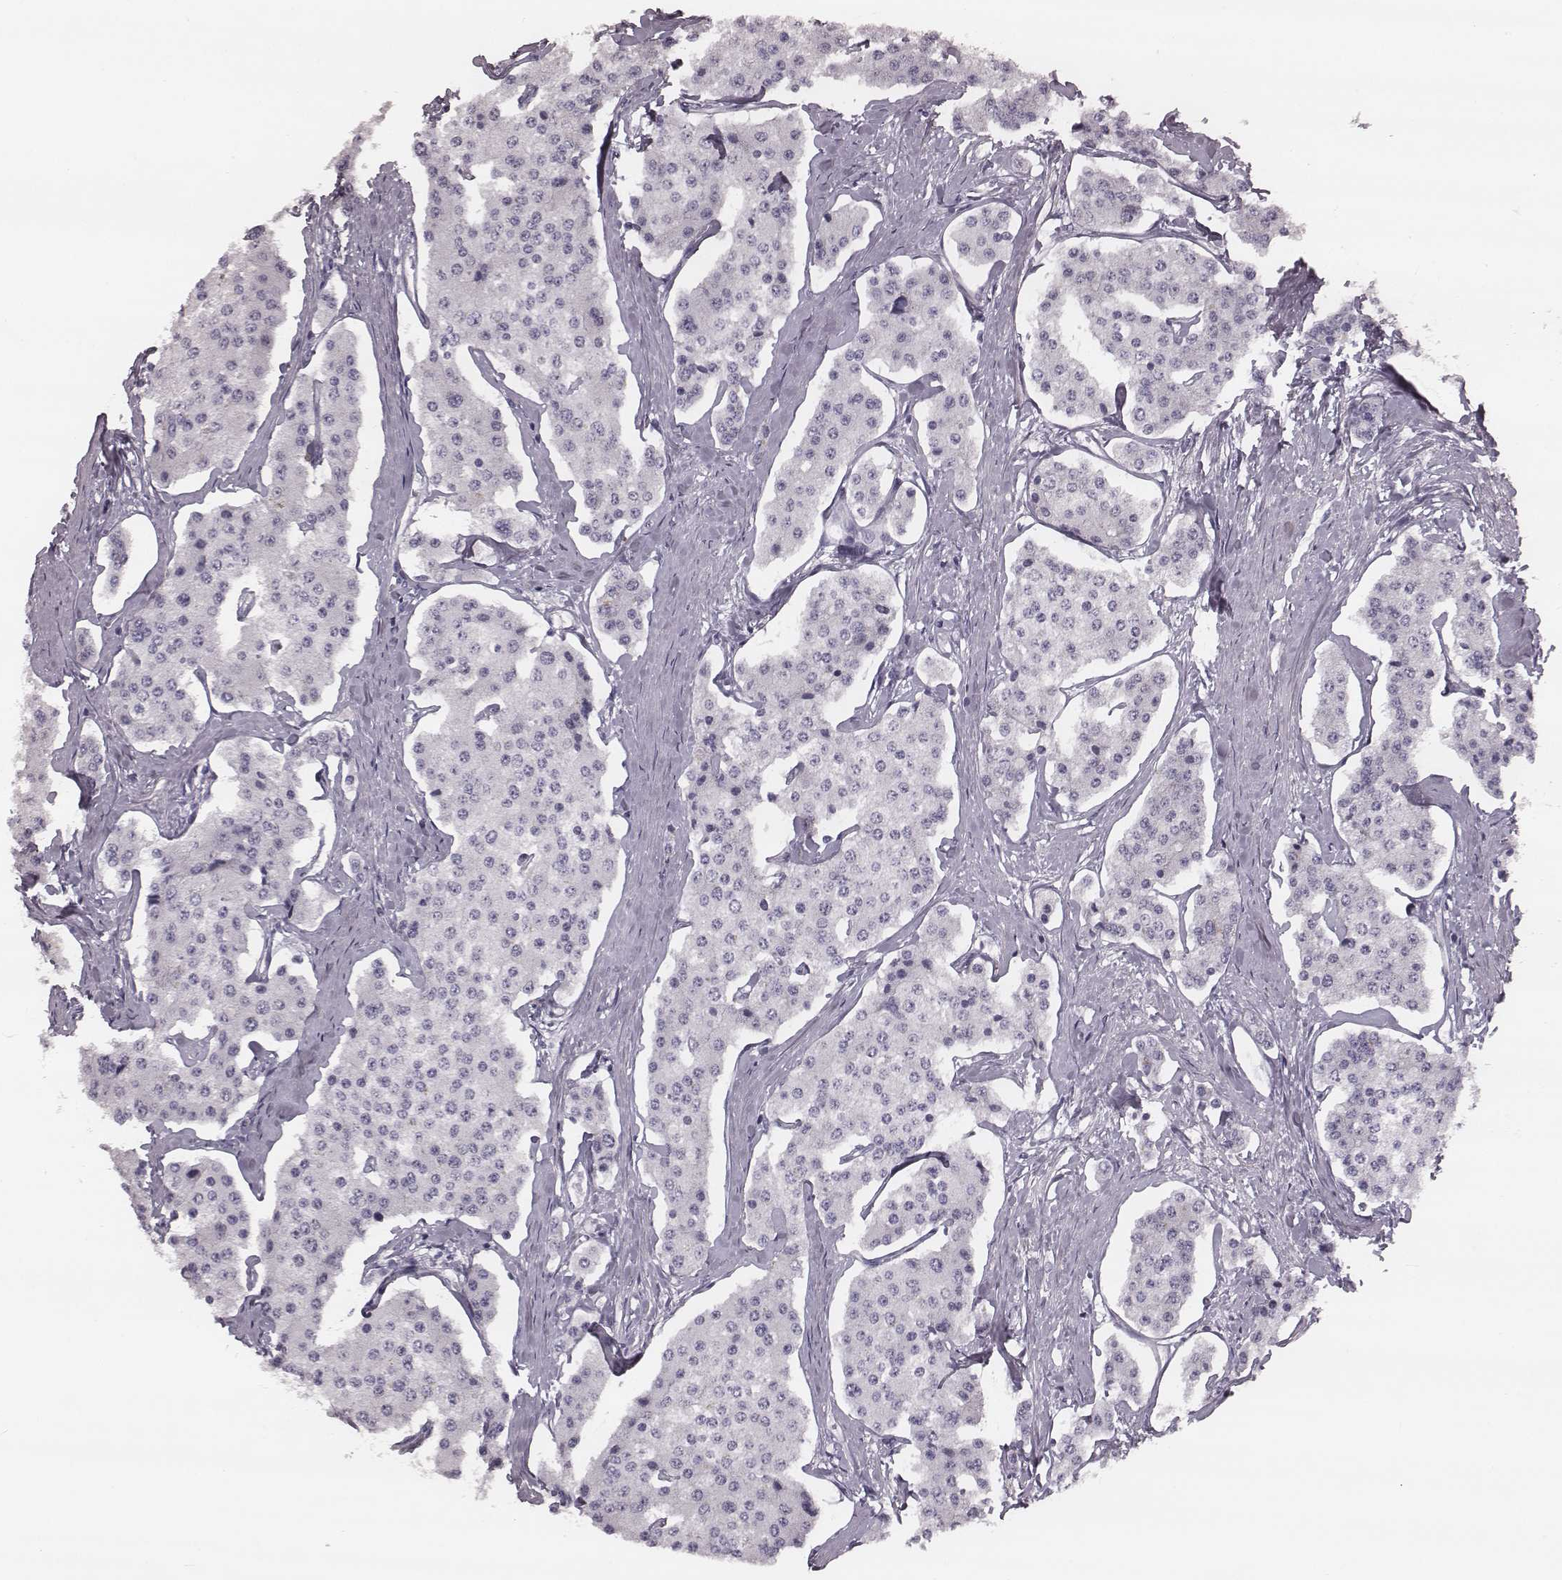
{"staining": {"intensity": "negative", "quantity": "none", "location": "none"}, "tissue": "carcinoid", "cell_type": "Tumor cells", "image_type": "cancer", "snomed": [{"axis": "morphology", "description": "Carcinoid, malignant, NOS"}, {"axis": "topography", "description": "Small intestine"}], "caption": "Immunohistochemistry photomicrograph of human carcinoid (malignant) stained for a protein (brown), which reveals no positivity in tumor cells. (Brightfield microscopy of DAB (3,3'-diaminobenzidine) immunohistochemistry at high magnification).", "gene": "KRT74", "patient": {"sex": "female", "age": 65}}